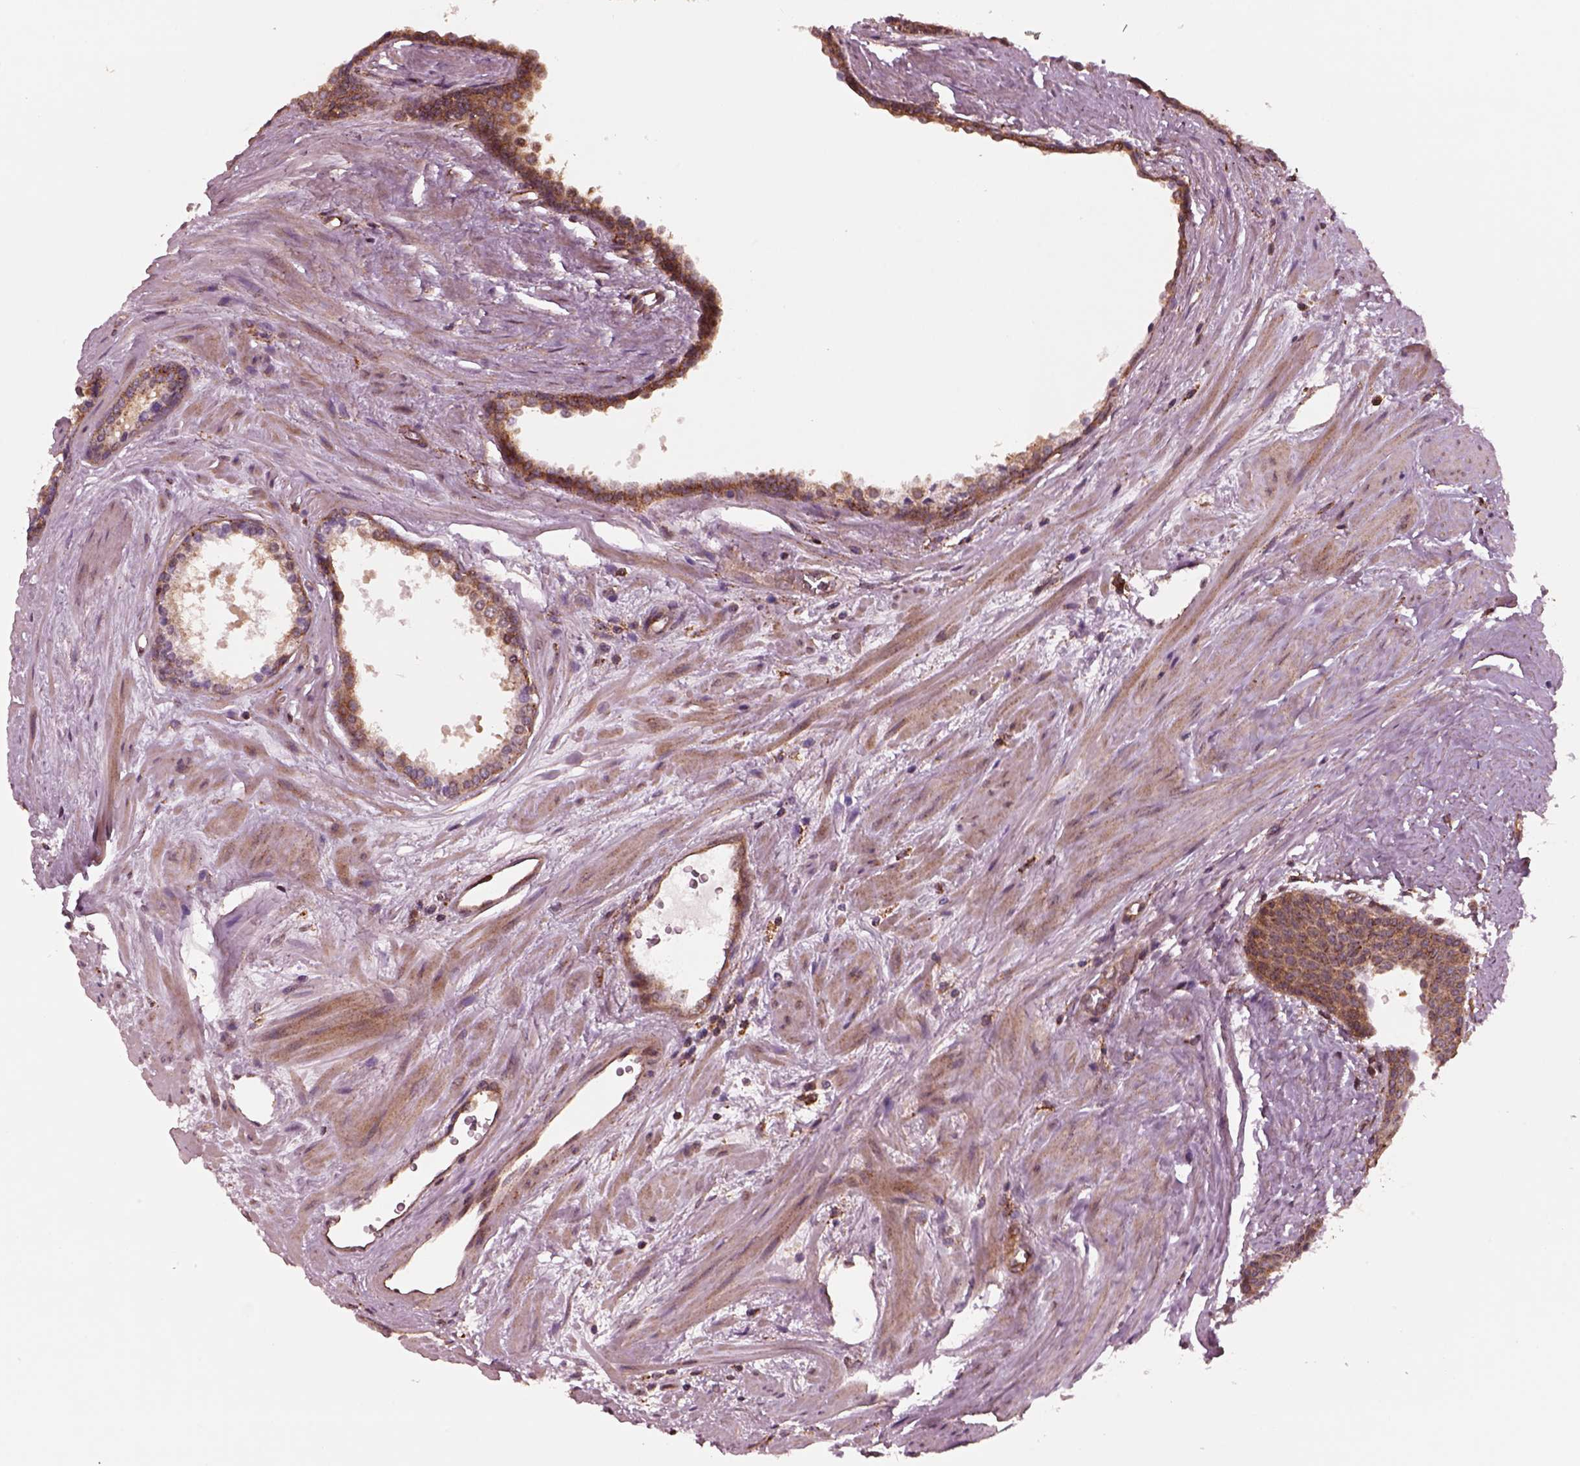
{"staining": {"intensity": "strong", "quantity": "<25%", "location": "cytoplasmic/membranous"}, "tissue": "prostate cancer", "cell_type": "Tumor cells", "image_type": "cancer", "snomed": [{"axis": "morphology", "description": "Adenocarcinoma, Low grade"}, {"axis": "topography", "description": "Prostate"}], "caption": "Immunohistochemistry micrograph of prostate cancer (adenocarcinoma (low-grade)) stained for a protein (brown), which exhibits medium levels of strong cytoplasmic/membranous expression in approximately <25% of tumor cells.", "gene": "WASHC2A", "patient": {"sex": "male", "age": 56}}